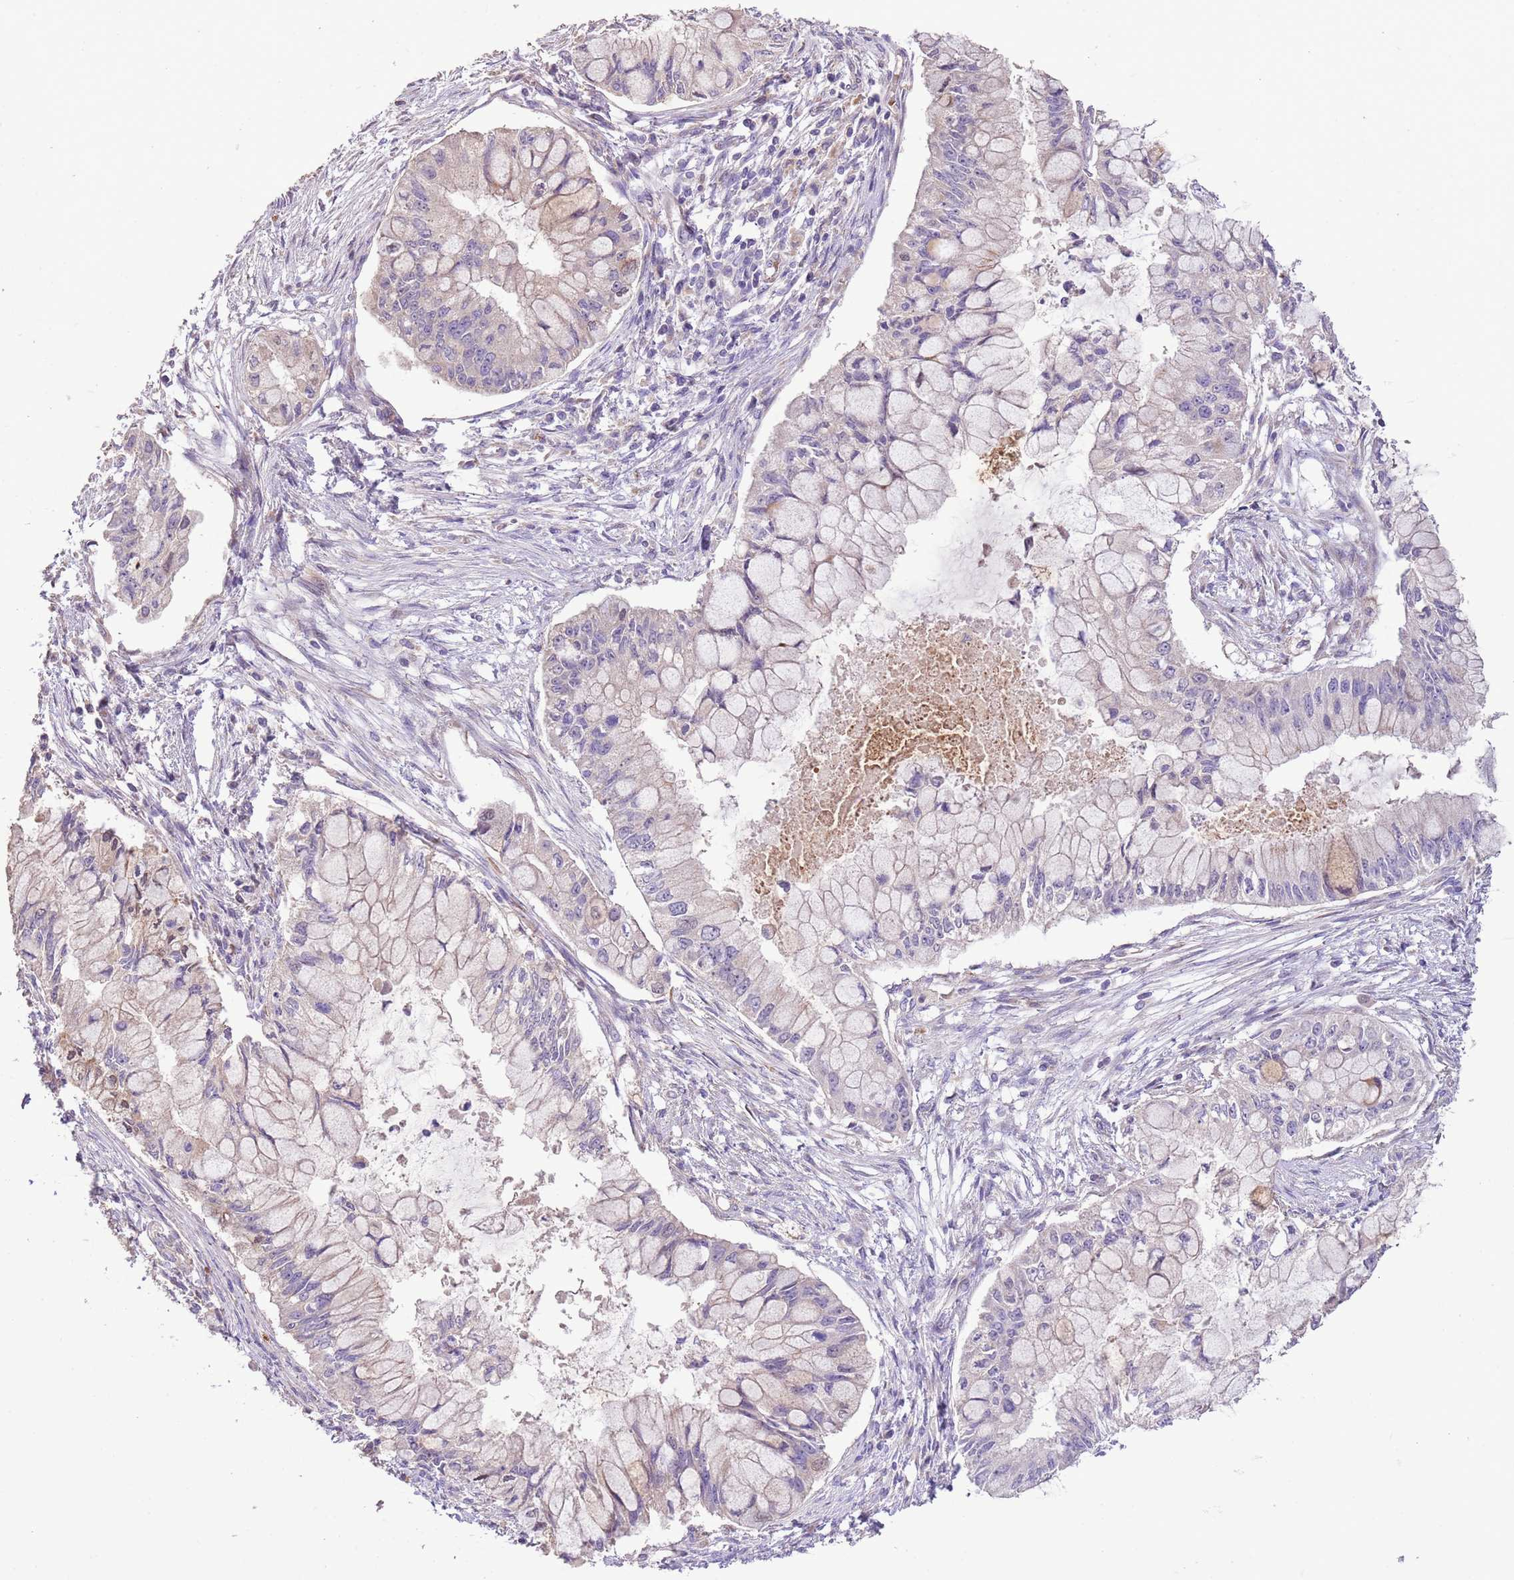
{"staining": {"intensity": "negative", "quantity": "none", "location": "none"}, "tissue": "pancreatic cancer", "cell_type": "Tumor cells", "image_type": "cancer", "snomed": [{"axis": "morphology", "description": "Adenocarcinoma, NOS"}, {"axis": "topography", "description": "Pancreas"}], "caption": "Immunohistochemistry (IHC) of human adenocarcinoma (pancreatic) displays no positivity in tumor cells.", "gene": "PIGA", "patient": {"sex": "male", "age": 48}}